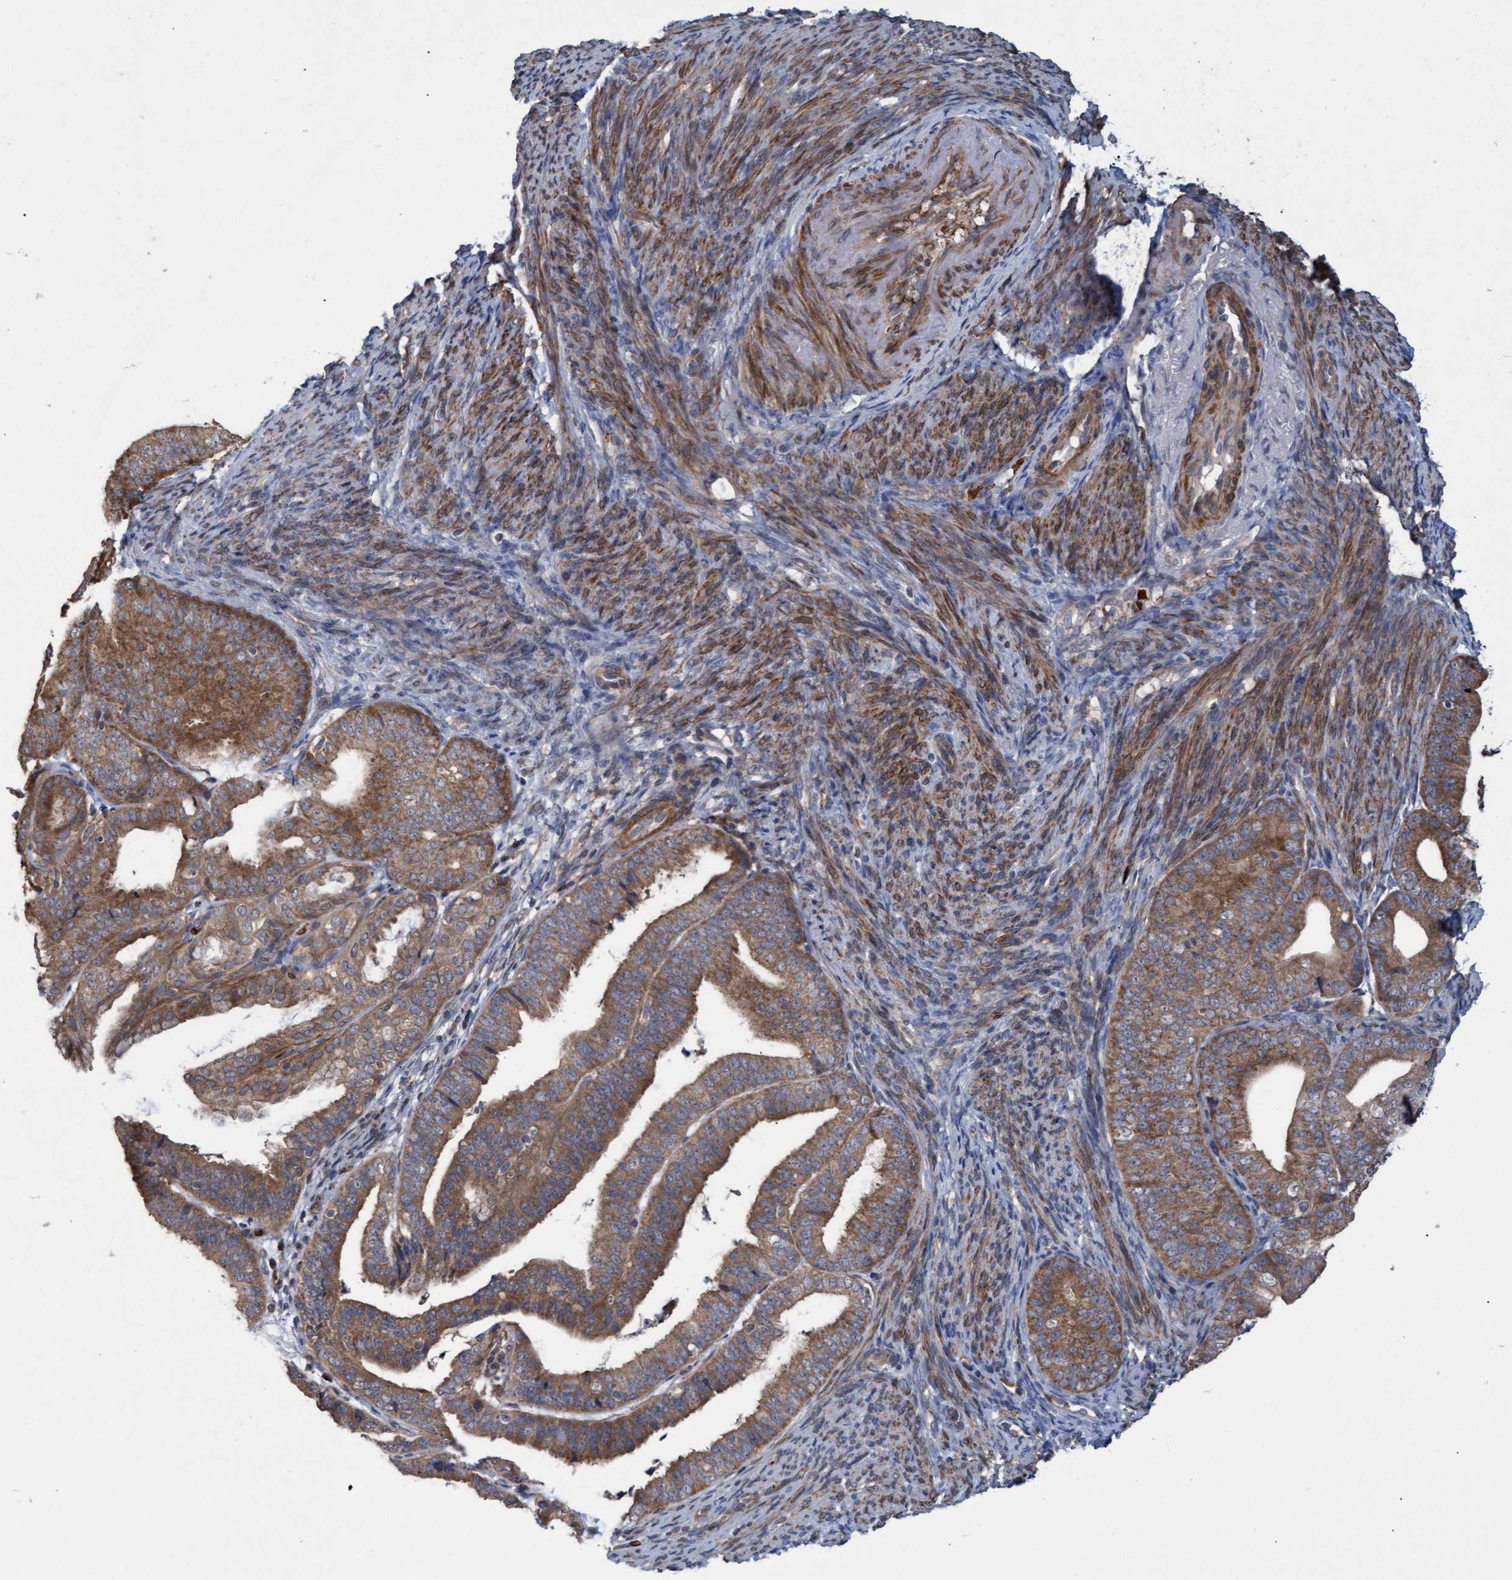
{"staining": {"intensity": "moderate", "quantity": ">75%", "location": "cytoplasmic/membranous"}, "tissue": "endometrial cancer", "cell_type": "Tumor cells", "image_type": "cancer", "snomed": [{"axis": "morphology", "description": "Adenocarcinoma, NOS"}, {"axis": "topography", "description": "Endometrium"}], "caption": "A brown stain labels moderate cytoplasmic/membranous positivity of a protein in endometrial cancer tumor cells.", "gene": "NAA15", "patient": {"sex": "female", "age": 63}}